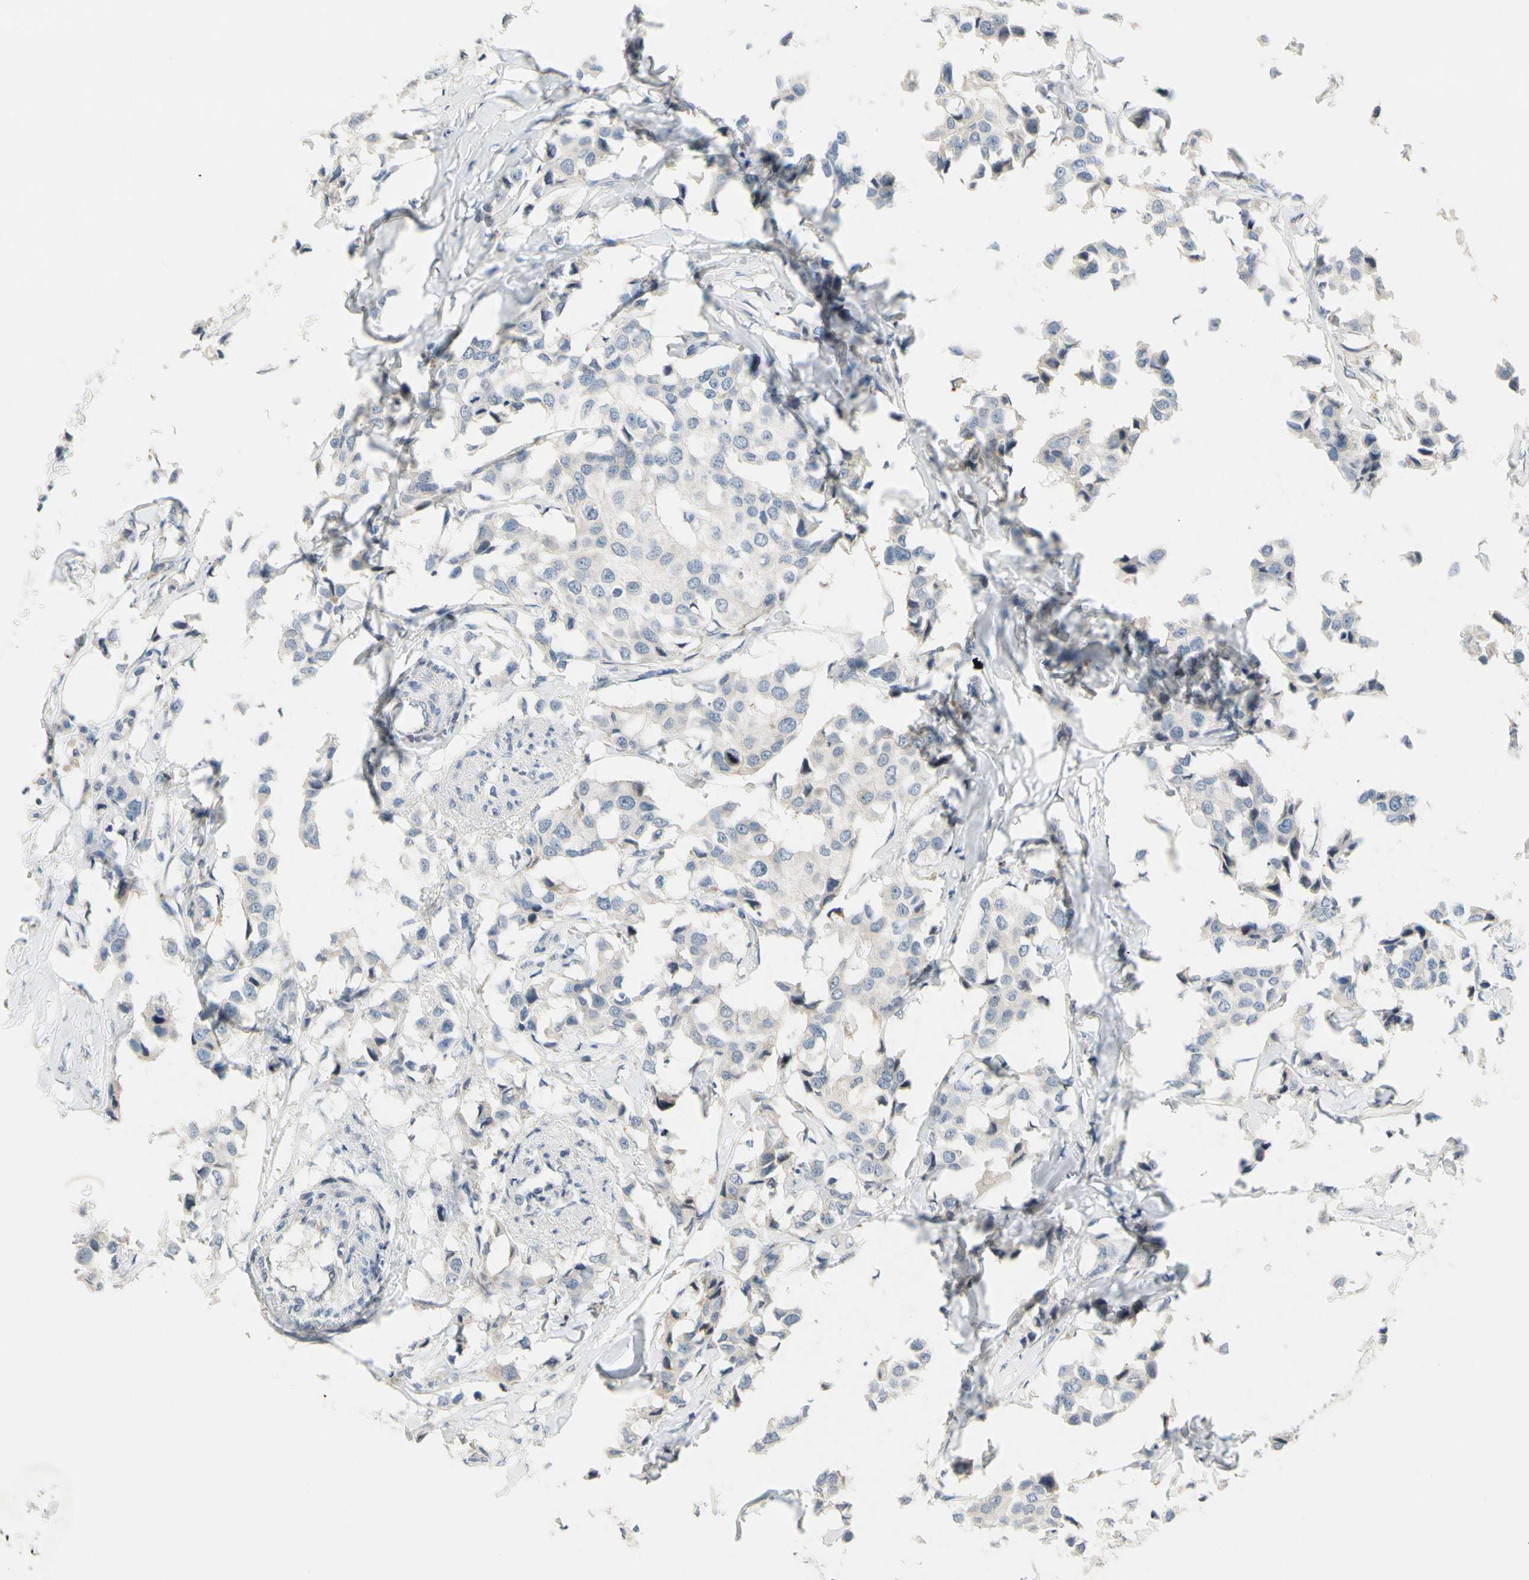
{"staining": {"intensity": "negative", "quantity": "none", "location": "none"}, "tissue": "breast cancer", "cell_type": "Tumor cells", "image_type": "cancer", "snomed": [{"axis": "morphology", "description": "Duct carcinoma"}, {"axis": "topography", "description": "Breast"}], "caption": "Tumor cells are negative for protein expression in human breast cancer (intraductal carcinoma). (DAB immunohistochemistry visualized using brightfield microscopy, high magnification).", "gene": "PIP5K1B", "patient": {"sex": "female", "age": 80}}